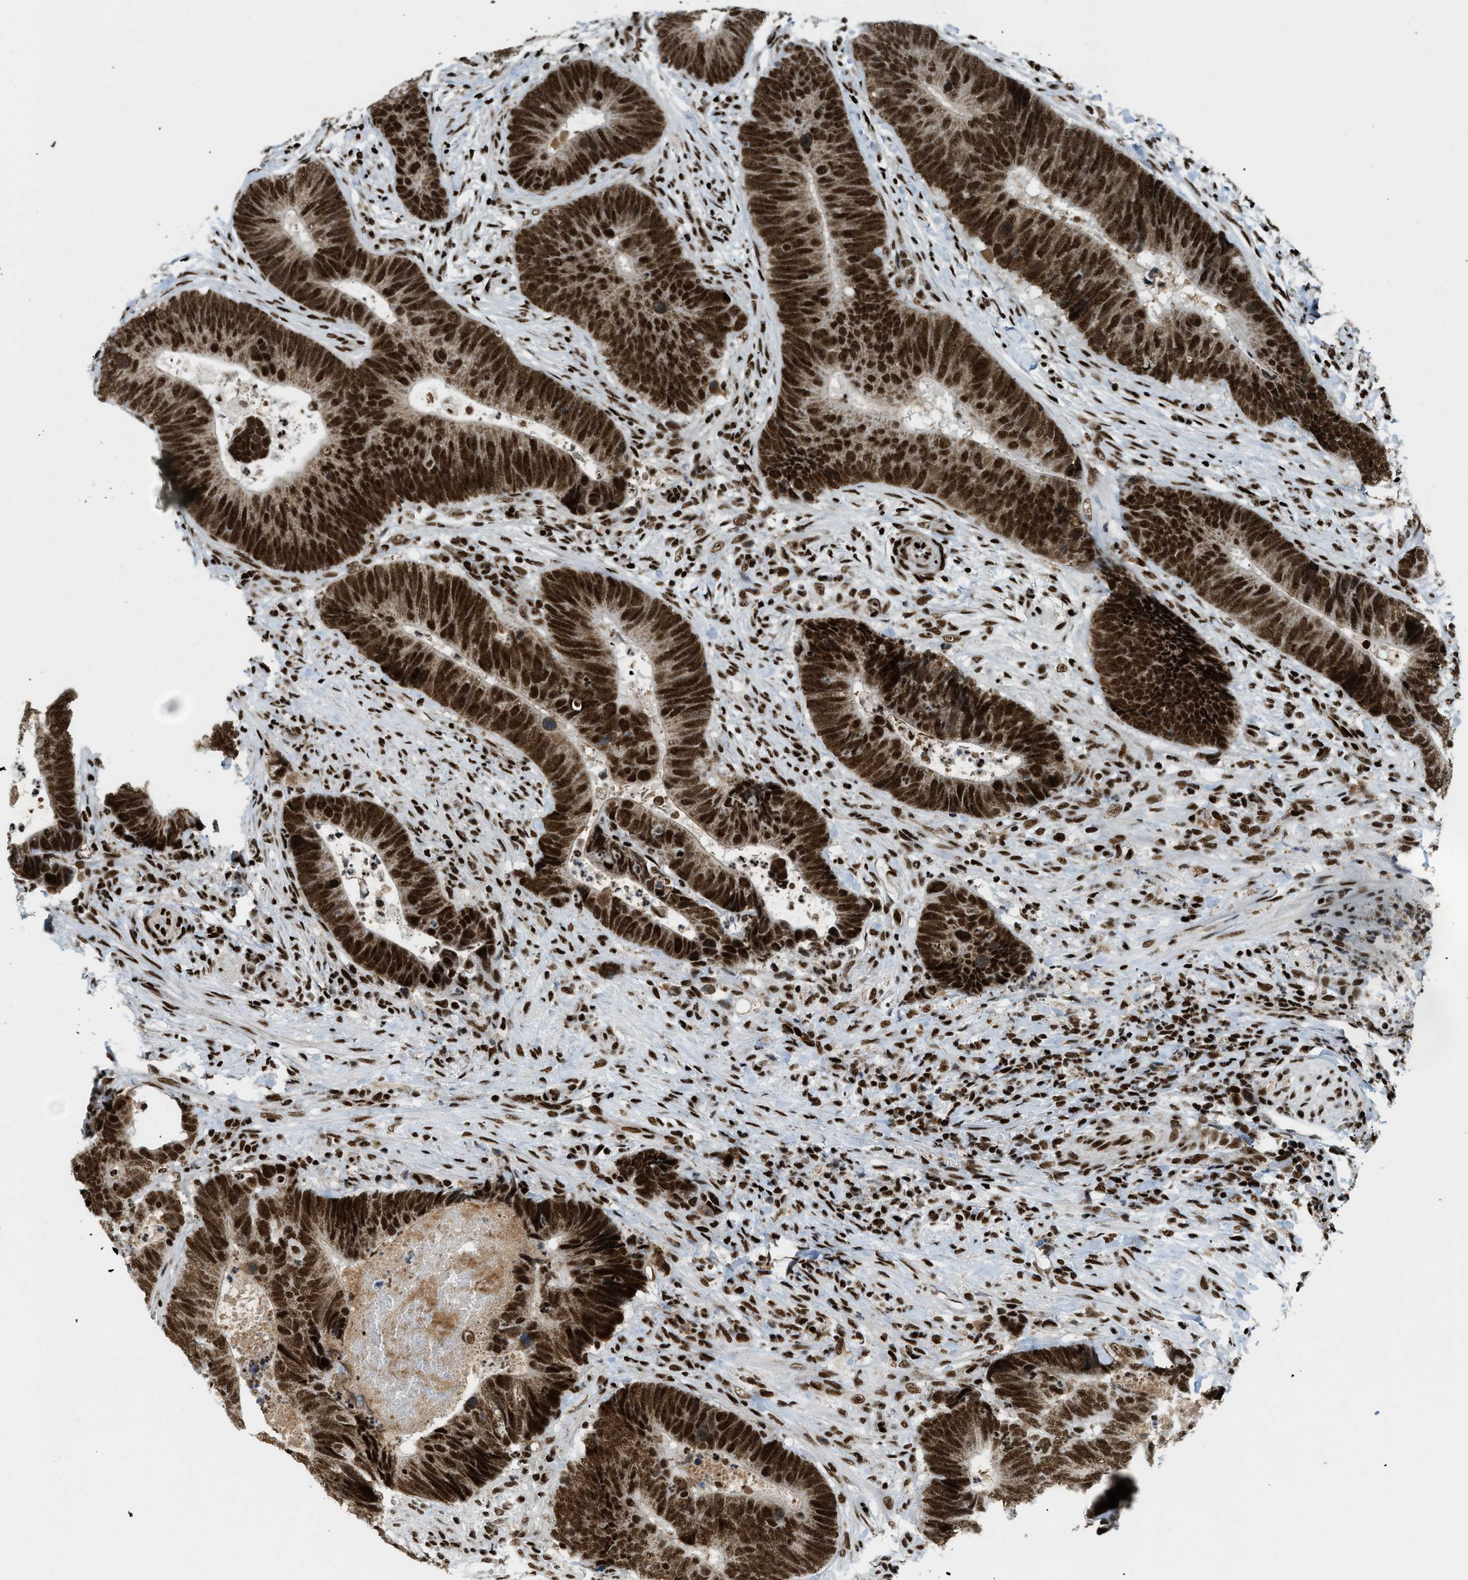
{"staining": {"intensity": "strong", "quantity": ">75%", "location": "cytoplasmic/membranous,nuclear"}, "tissue": "colorectal cancer", "cell_type": "Tumor cells", "image_type": "cancer", "snomed": [{"axis": "morphology", "description": "Adenocarcinoma, NOS"}, {"axis": "topography", "description": "Colon"}], "caption": "There is high levels of strong cytoplasmic/membranous and nuclear expression in tumor cells of colorectal cancer (adenocarcinoma), as demonstrated by immunohistochemical staining (brown color).", "gene": "GABPB1", "patient": {"sex": "male", "age": 56}}